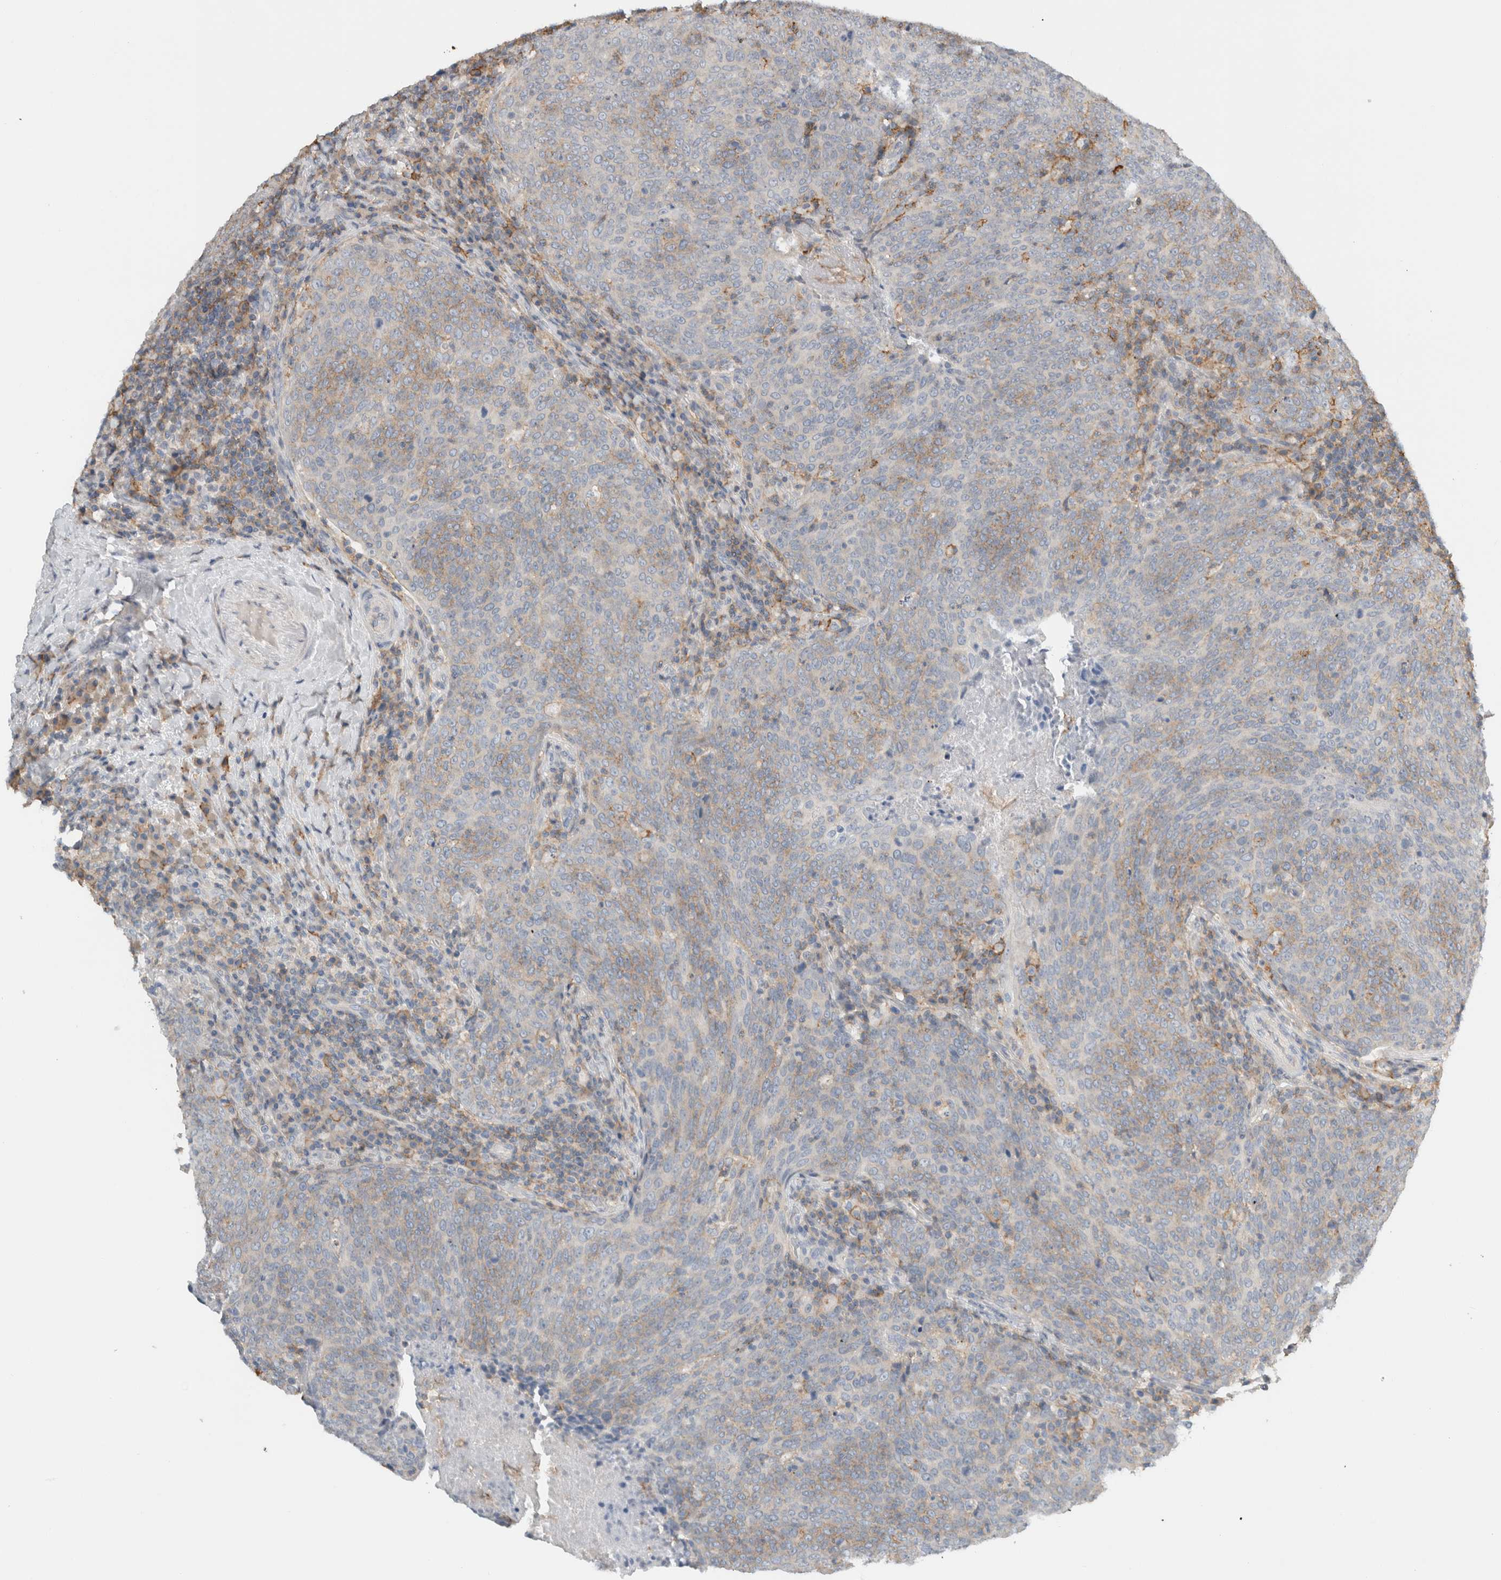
{"staining": {"intensity": "weak", "quantity": "<25%", "location": "cytoplasmic/membranous"}, "tissue": "head and neck cancer", "cell_type": "Tumor cells", "image_type": "cancer", "snomed": [{"axis": "morphology", "description": "Squamous cell carcinoma, NOS"}, {"axis": "morphology", "description": "Squamous cell carcinoma, metastatic, NOS"}, {"axis": "topography", "description": "Lymph node"}, {"axis": "topography", "description": "Head-Neck"}], "caption": "Tumor cells are negative for protein expression in human head and neck squamous cell carcinoma.", "gene": "ERCC6L2", "patient": {"sex": "male", "age": 62}}